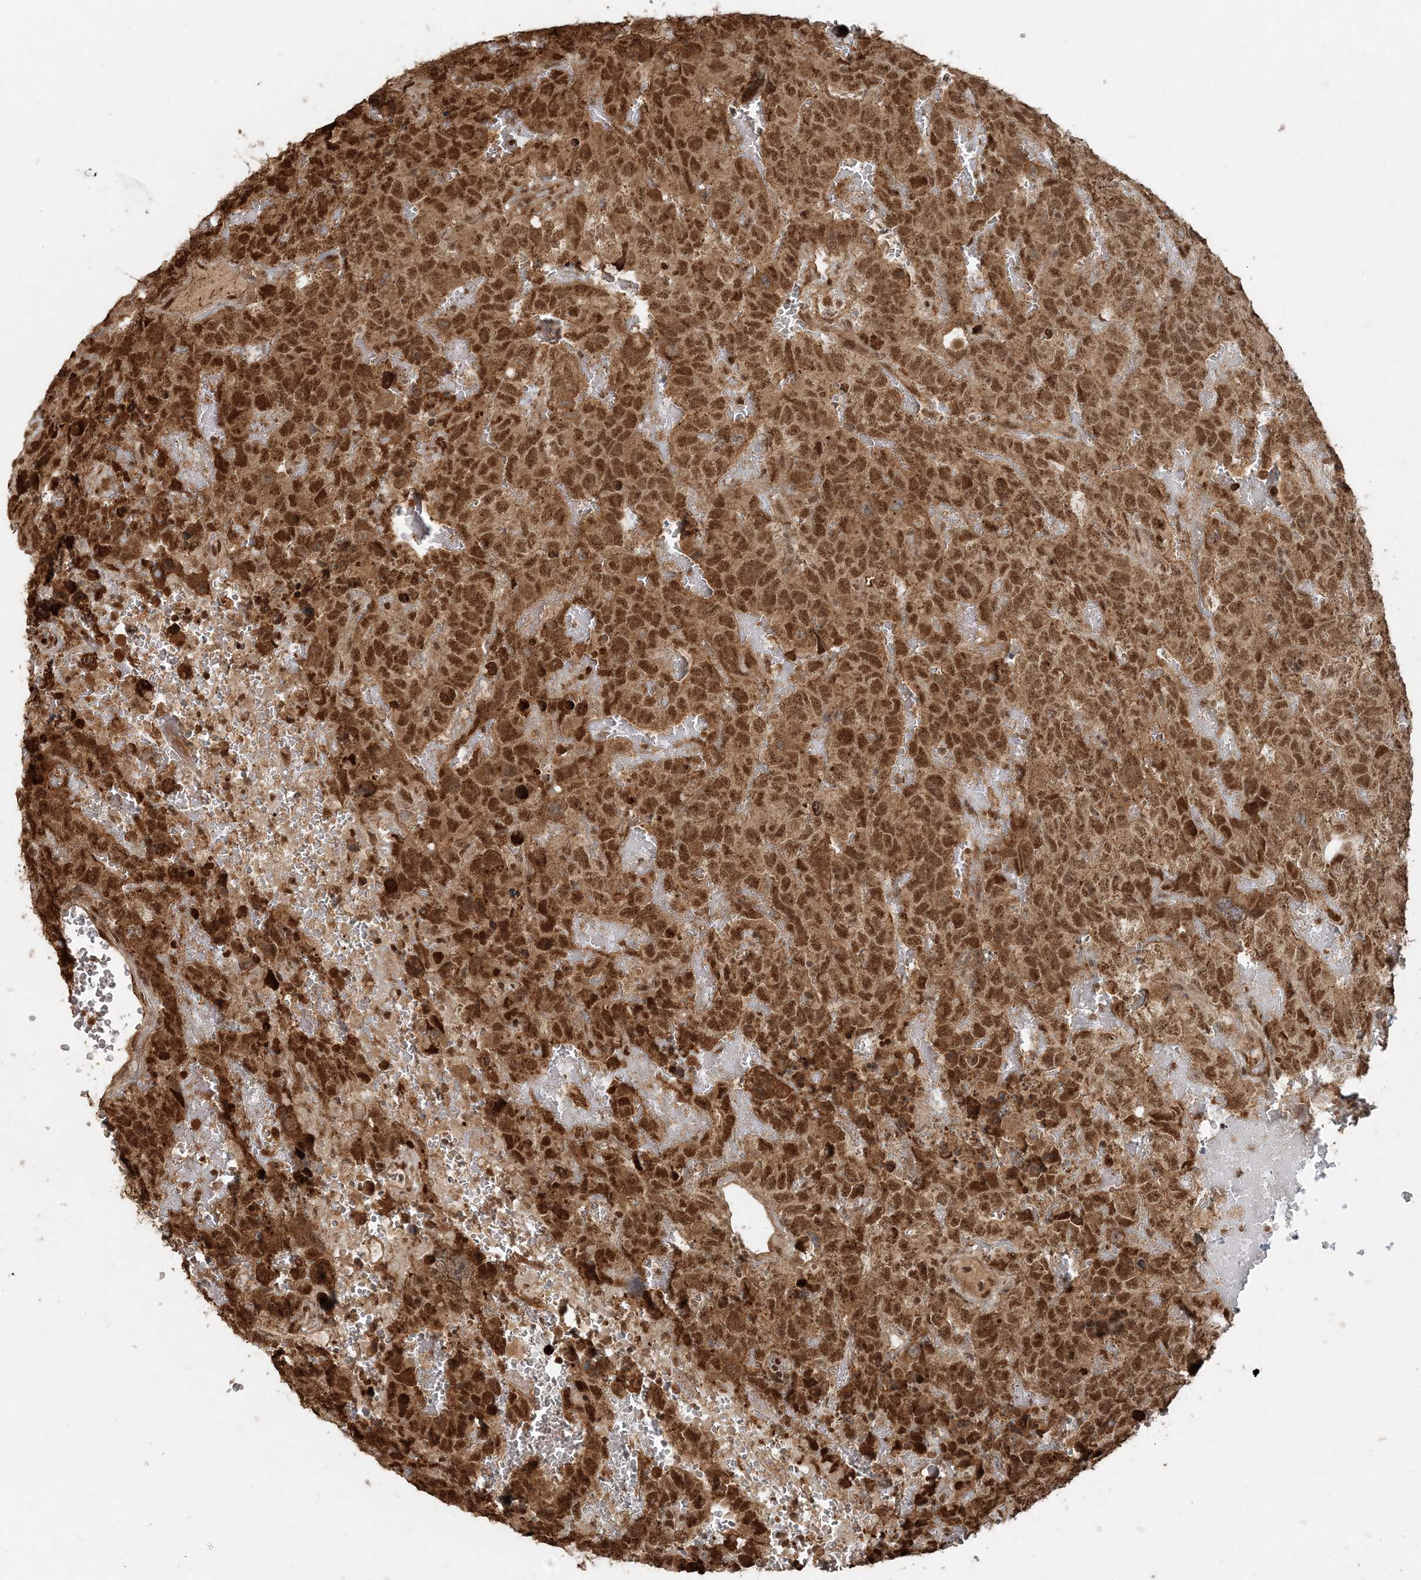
{"staining": {"intensity": "moderate", "quantity": ">75%", "location": "cytoplasmic/membranous,nuclear"}, "tissue": "testis cancer", "cell_type": "Tumor cells", "image_type": "cancer", "snomed": [{"axis": "morphology", "description": "Carcinoma, Embryonal, NOS"}, {"axis": "topography", "description": "Testis"}], "caption": "Immunohistochemistry (IHC) staining of embryonal carcinoma (testis), which displays medium levels of moderate cytoplasmic/membranous and nuclear expression in about >75% of tumor cells indicating moderate cytoplasmic/membranous and nuclear protein positivity. The staining was performed using DAB (brown) for protein detection and nuclei were counterstained in hematoxylin (blue).", "gene": "ARHGAP35", "patient": {"sex": "male", "age": 45}}